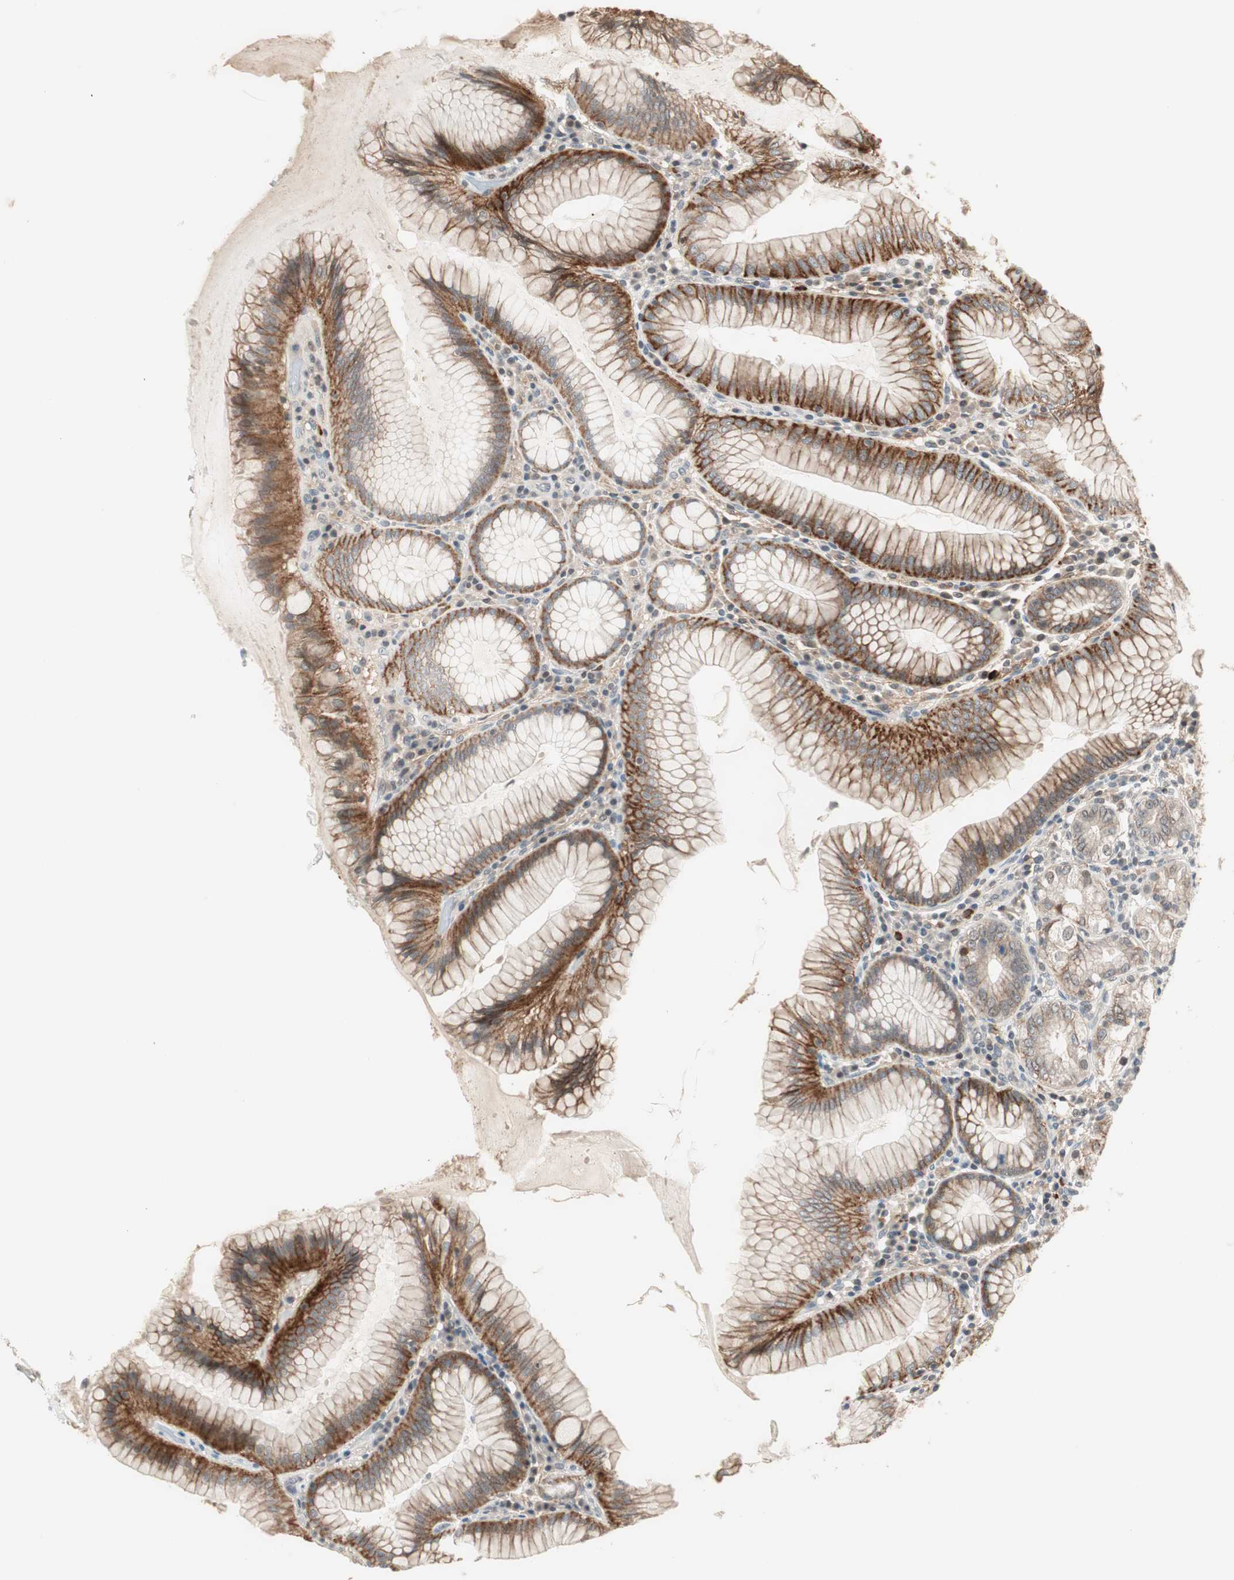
{"staining": {"intensity": "strong", "quantity": ">75%", "location": "cytoplasmic/membranous,nuclear"}, "tissue": "stomach", "cell_type": "Glandular cells", "image_type": "normal", "snomed": [{"axis": "morphology", "description": "Normal tissue, NOS"}, {"axis": "topography", "description": "Stomach, lower"}], "caption": "Immunohistochemical staining of benign human stomach demonstrates strong cytoplasmic/membranous,nuclear protein staining in about >75% of glandular cells. Using DAB (brown) and hematoxylin (blue) stains, captured at high magnification using brightfield microscopy.", "gene": "RNGTT", "patient": {"sex": "female", "age": 76}}